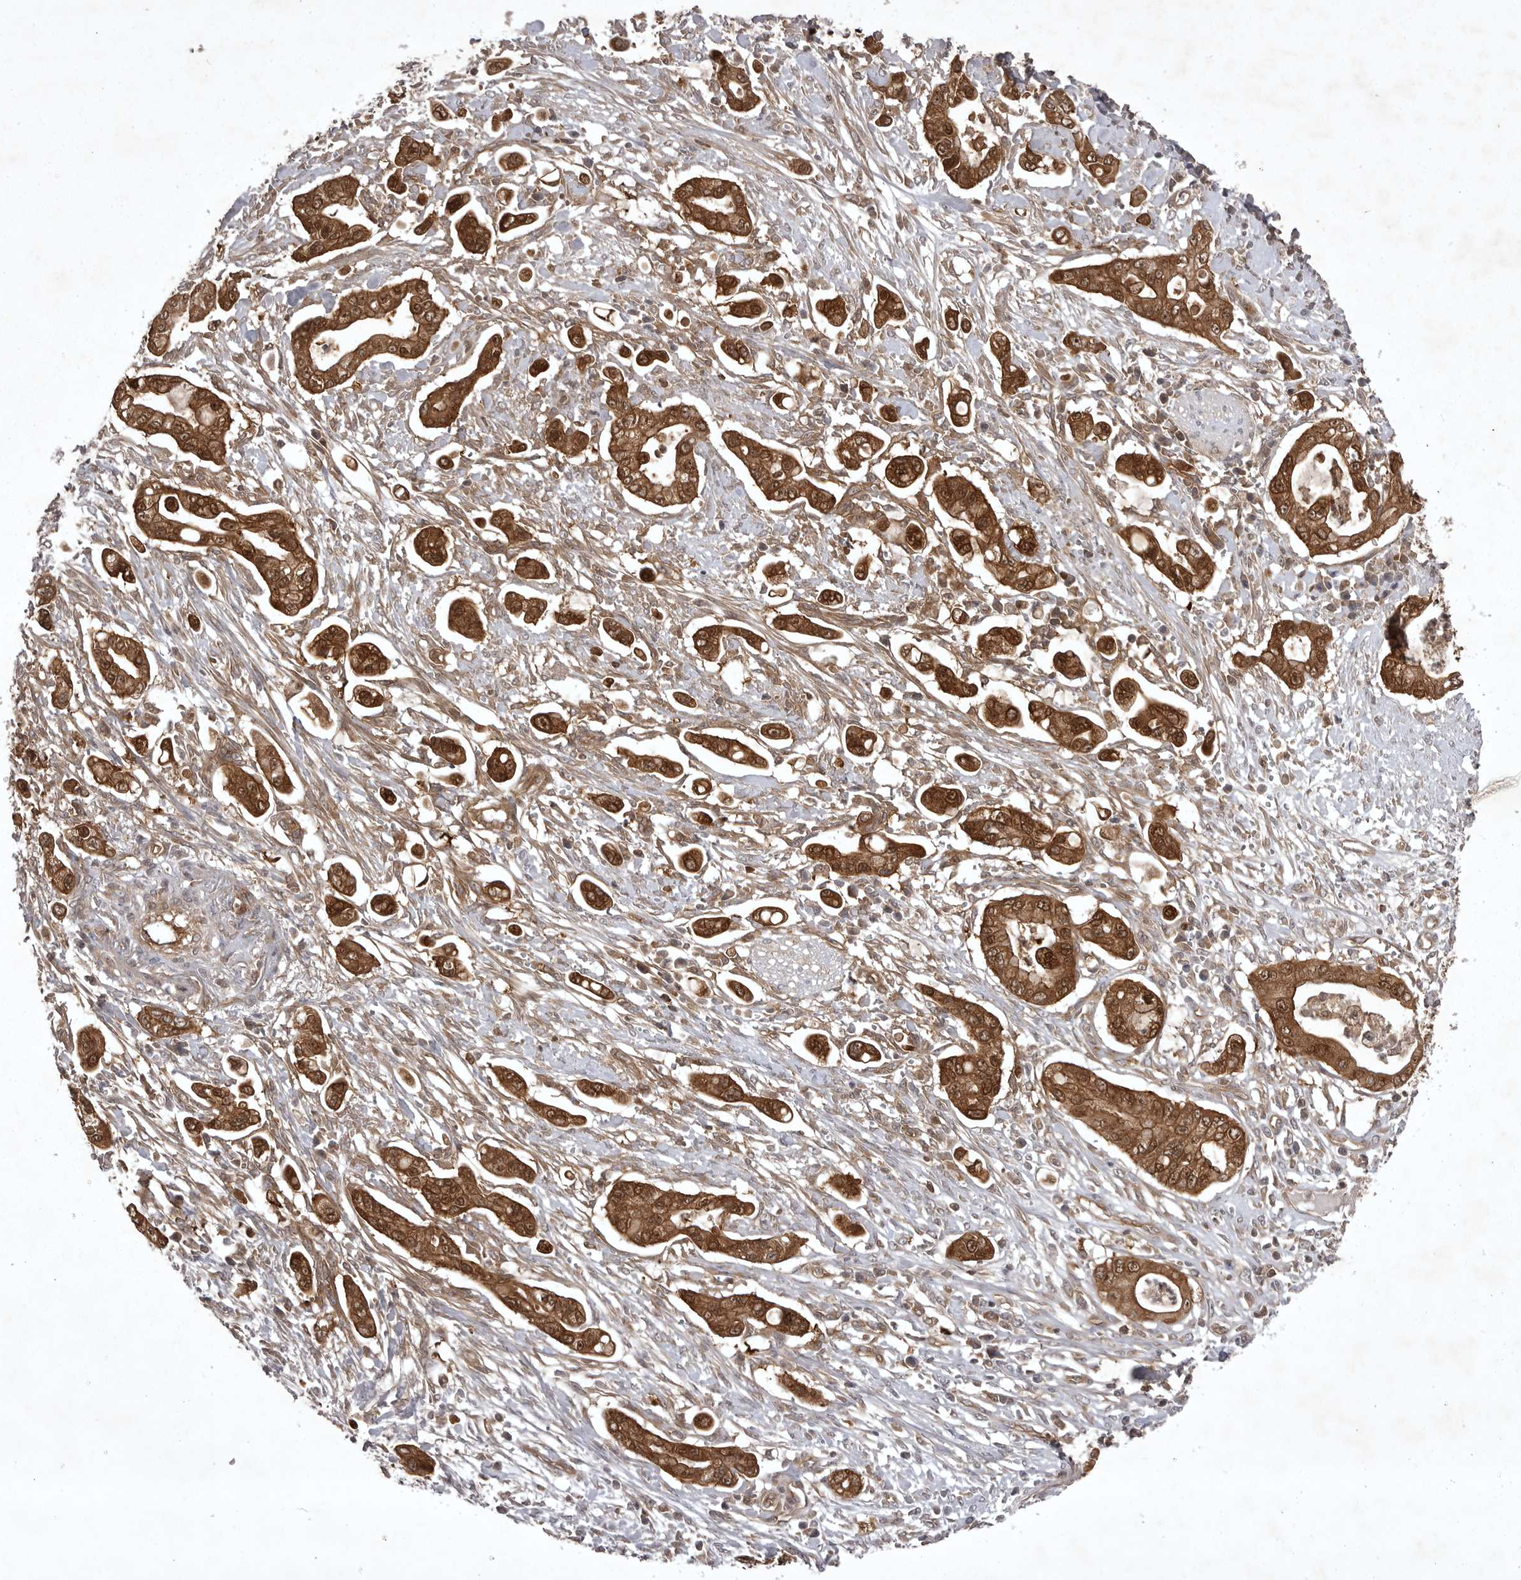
{"staining": {"intensity": "strong", "quantity": ">75%", "location": "cytoplasmic/membranous,nuclear"}, "tissue": "pancreatic cancer", "cell_type": "Tumor cells", "image_type": "cancer", "snomed": [{"axis": "morphology", "description": "Adenocarcinoma, NOS"}, {"axis": "topography", "description": "Pancreas"}], "caption": "Immunohistochemistry (IHC) (DAB (3,3'-diaminobenzidine)) staining of human adenocarcinoma (pancreatic) displays strong cytoplasmic/membranous and nuclear protein expression in approximately >75% of tumor cells.", "gene": "STK24", "patient": {"sex": "male", "age": 68}}